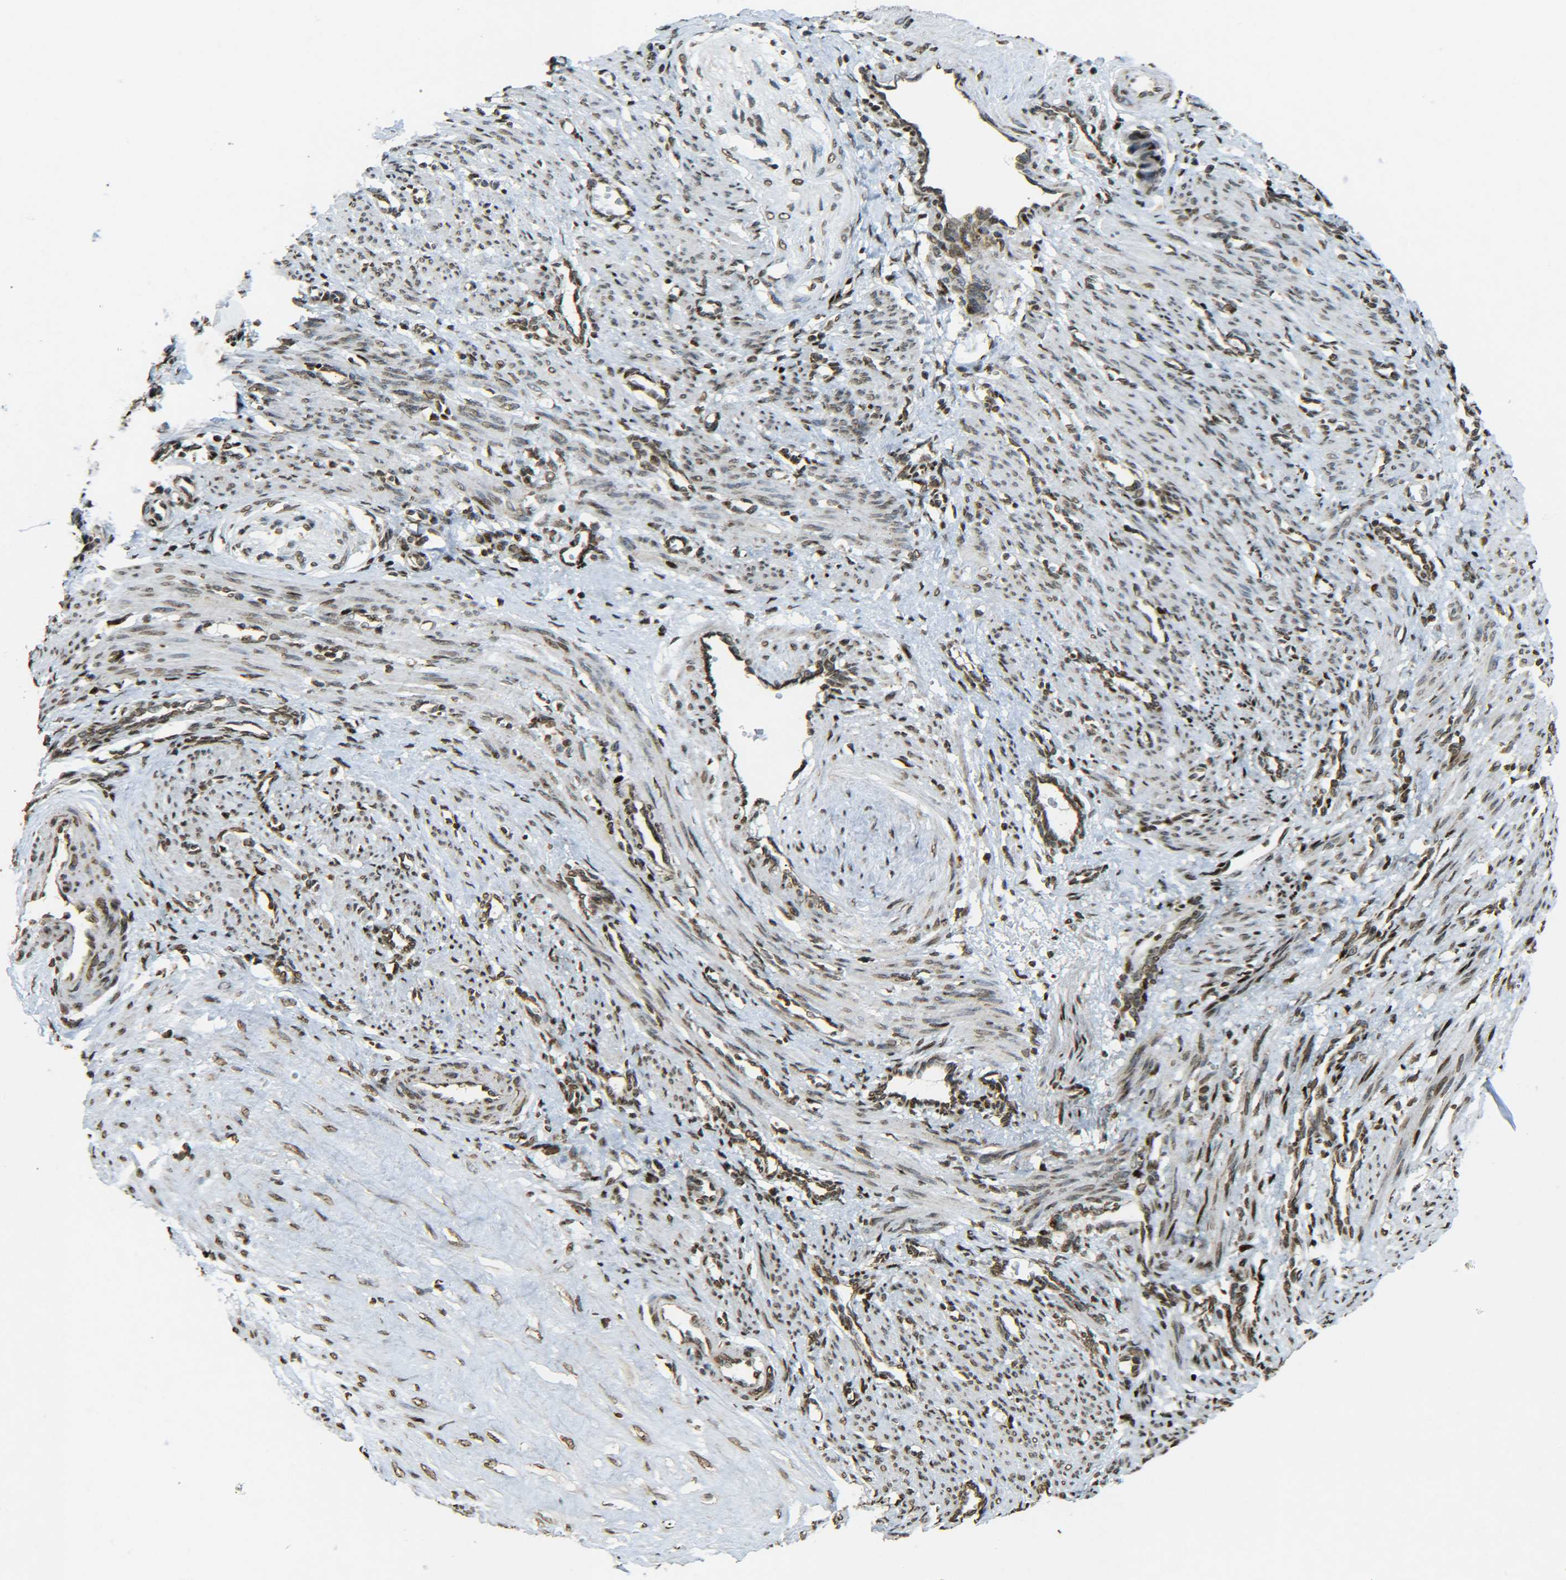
{"staining": {"intensity": "moderate", "quantity": ">75%", "location": "nuclear"}, "tissue": "smooth muscle", "cell_type": "Smooth muscle cells", "image_type": "normal", "snomed": [{"axis": "morphology", "description": "Normal tissue, NOS"}, {"axis": "topography", "description": "Endometrium"}], "caption": "Smooth muscle stained with immunohistochemistry reveals moderate nuclear positivity in approximately >75% of smooth muscle cells. (DAB (3,3'-diaminobenzidine) IHC, brown staining for protein, blue staining for nuclei).", "gene": "NEUROG2", "patient": {"sex": "female", "age": 33}}